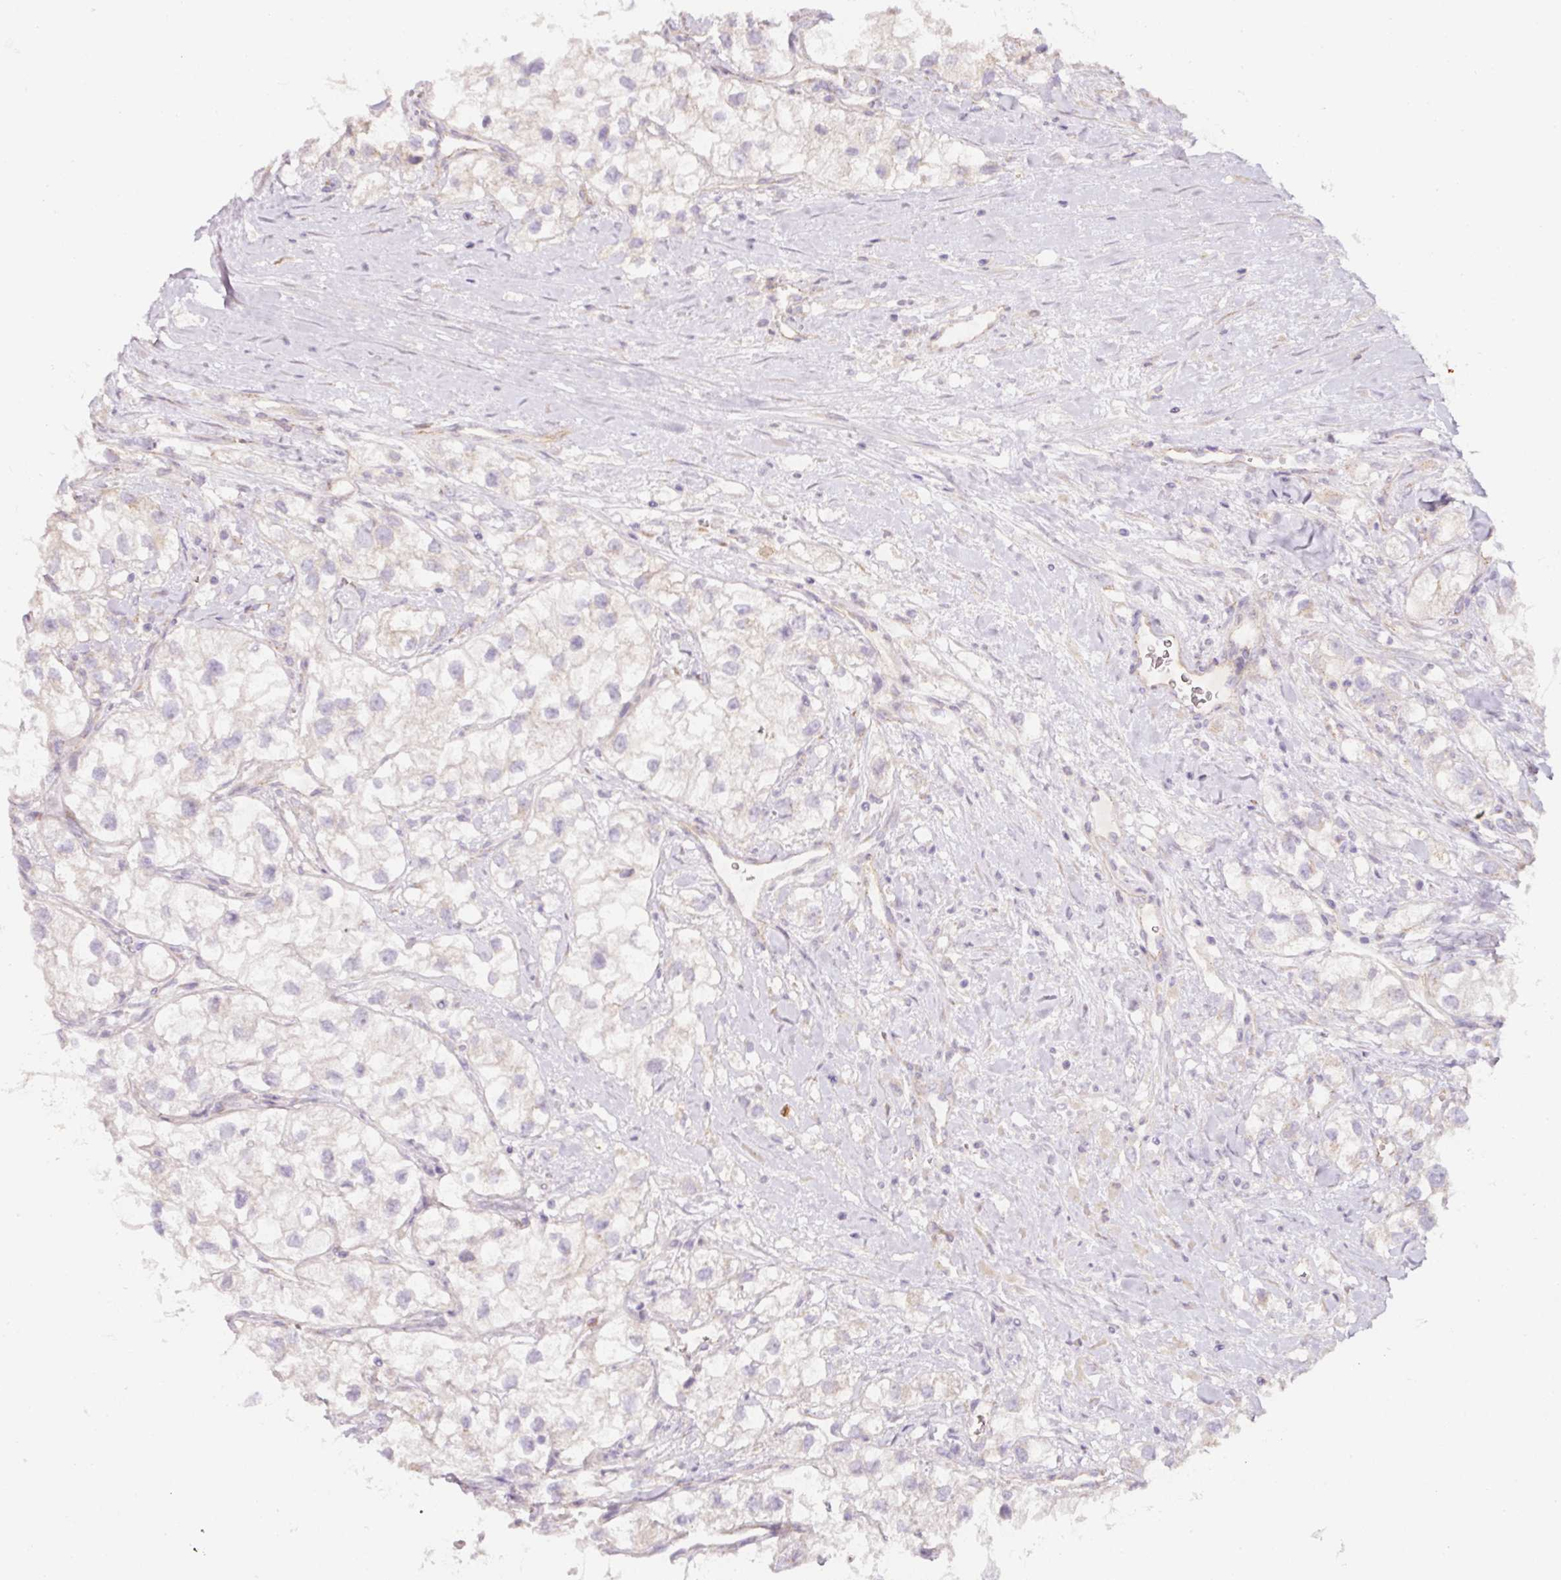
{"staining": {"intensity": "negative", "quantity": "none", "location": "none"}, "tissue": "renal cancer", "cell_type": "Tumor cells", "image_type": "cancer", "snomed": [{"axis": "morphology", "description": "Adenocarcinoma, NOS"}, {"axis": "topography", "description": "Kidney"}], "caption": "Tumor cells show no significant protein positivity in renal adenocarcinoma.", "gene": "NBPF11", "patient": {"sex": "male", "age": 59}}